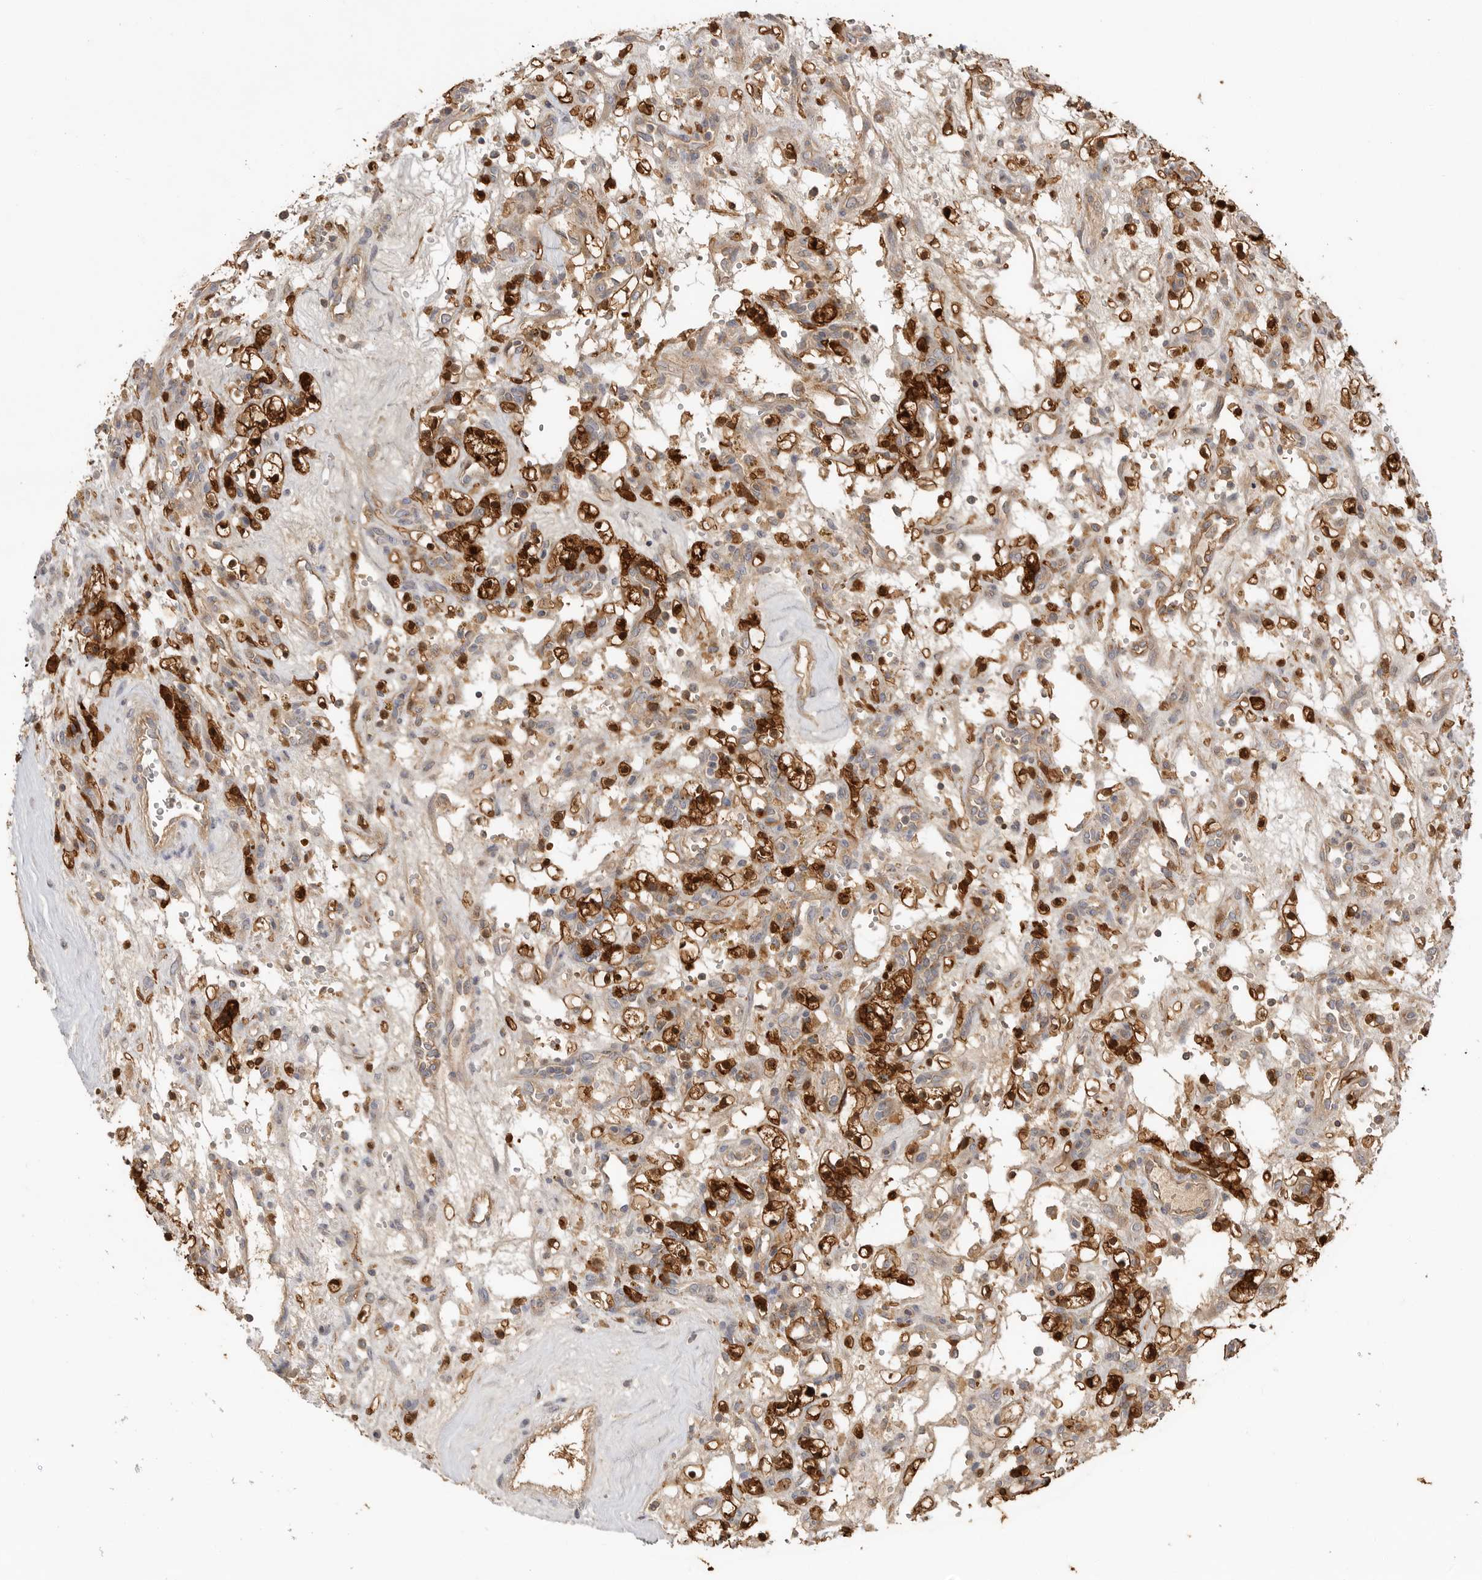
{"staining": {"intensity": "strong", "quantity": "25%-75%", "location": "cytoplasmic/membranous,nuclear"}, "tissue": "renal cancer", "cell_type": "Tumor cells", "image_type": "cancer", "snomed": [{"axis": "morphology", "description": "Adenocarcinoma, NOS"}, {"axis": "topography", "description": "Kidney"}], "caption": "A brown stain labels strong cytoplasmic/membranous and nuclear positivity of a protein in human renal cancer (adenocarcinoma) tumor cells.", "gene": "CLDN12", "patient": {"sex": "female", "age": 57}}